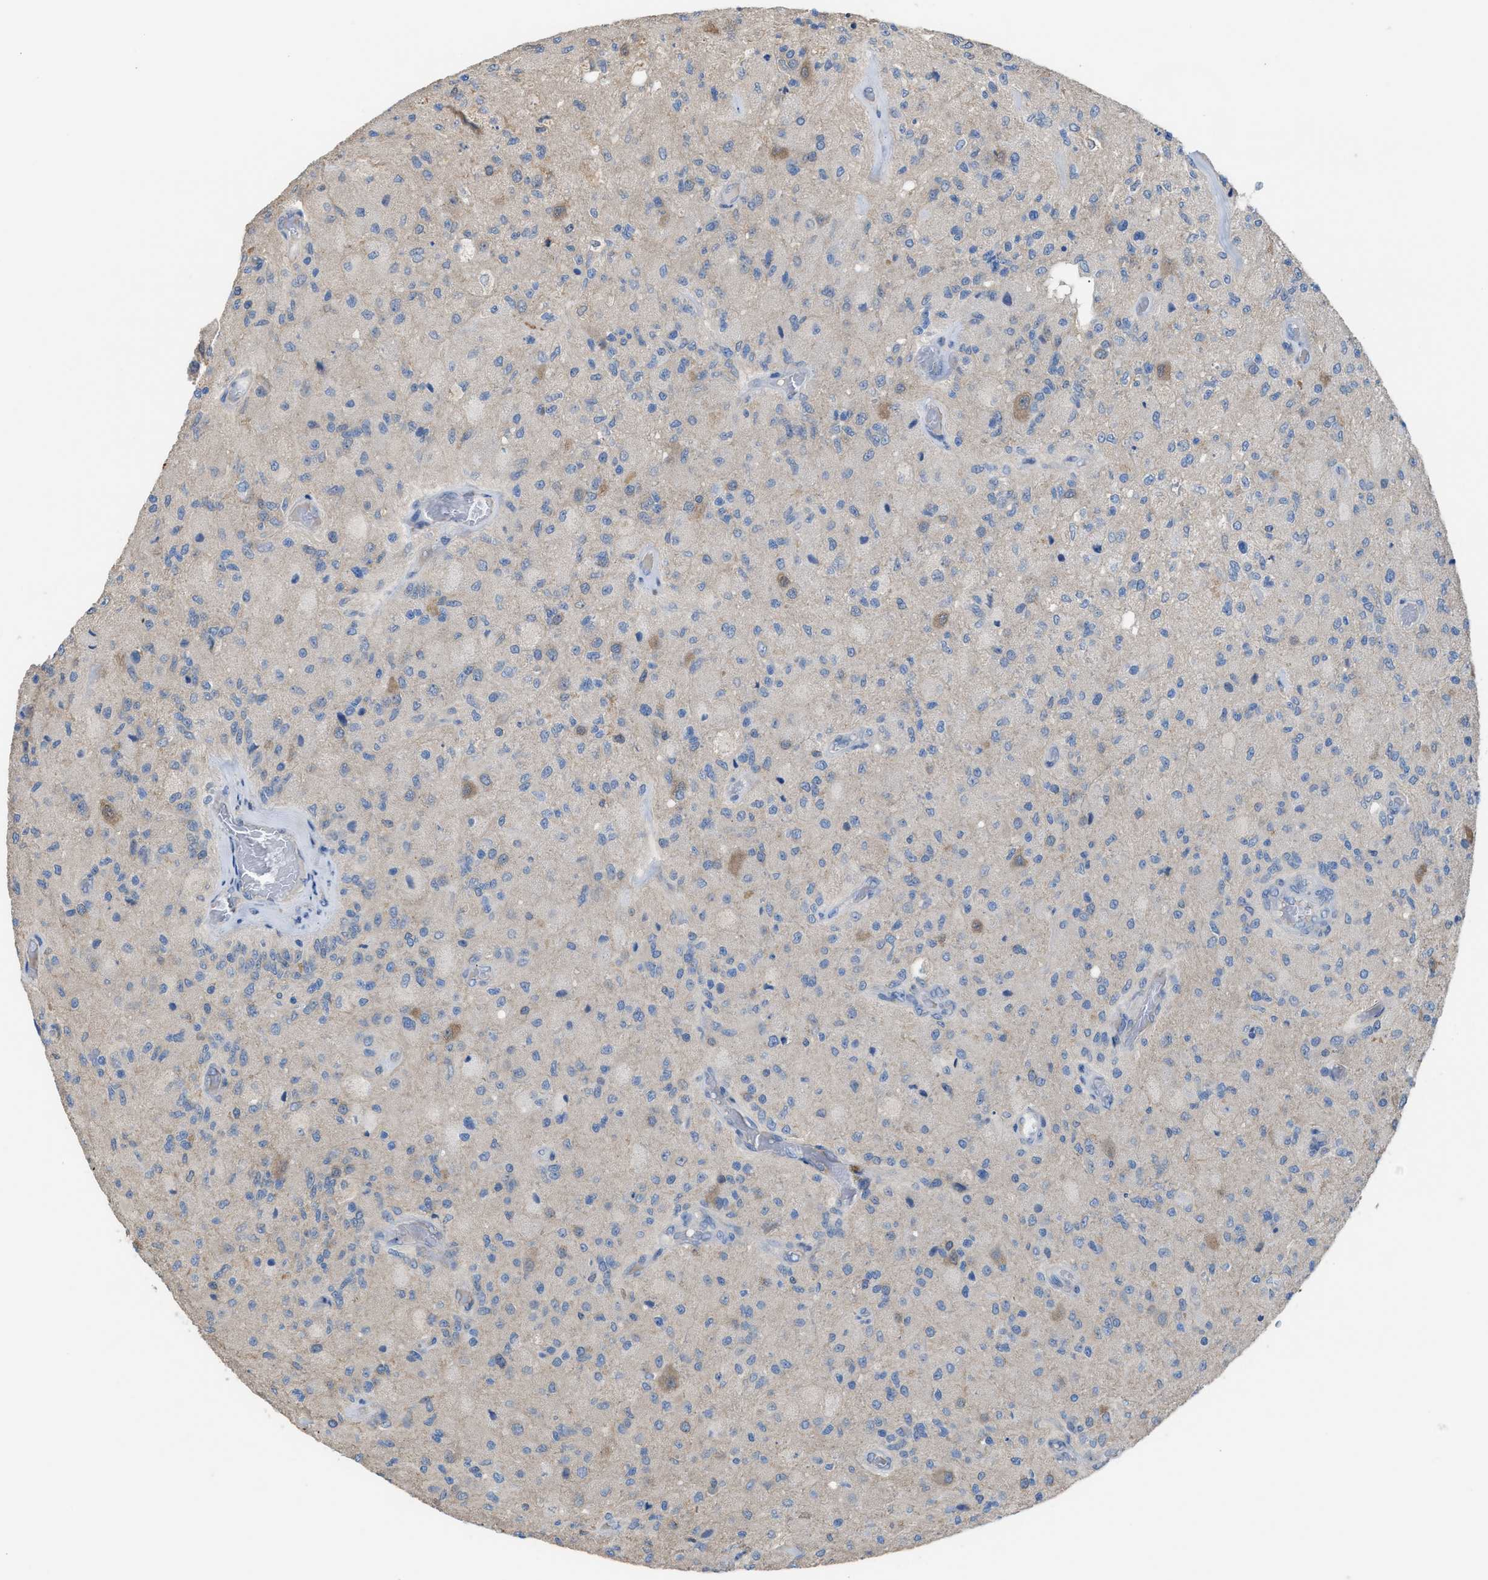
{"staining": {"intensity": "weak", "quantity": "<25%", "location": "cytoplasmic/membranous"}, "tissue": "glioma", "cell_type": "Tumor cells", "image_type": "cancer", "snomed": [{"axis": "morphology", "description": "Normal tissue, NOS"}, {"axis": "morphology", "description": "Glioma, malignant, High grade"}, {"axis": "topography", "description": "Cerebral cortex"}], "caption": "DAB immunohistochemical staining of glioma displays no significant expression in tumor cells.", "gene": "NQO2", "patient": {"sex": "male", "age": 77}}